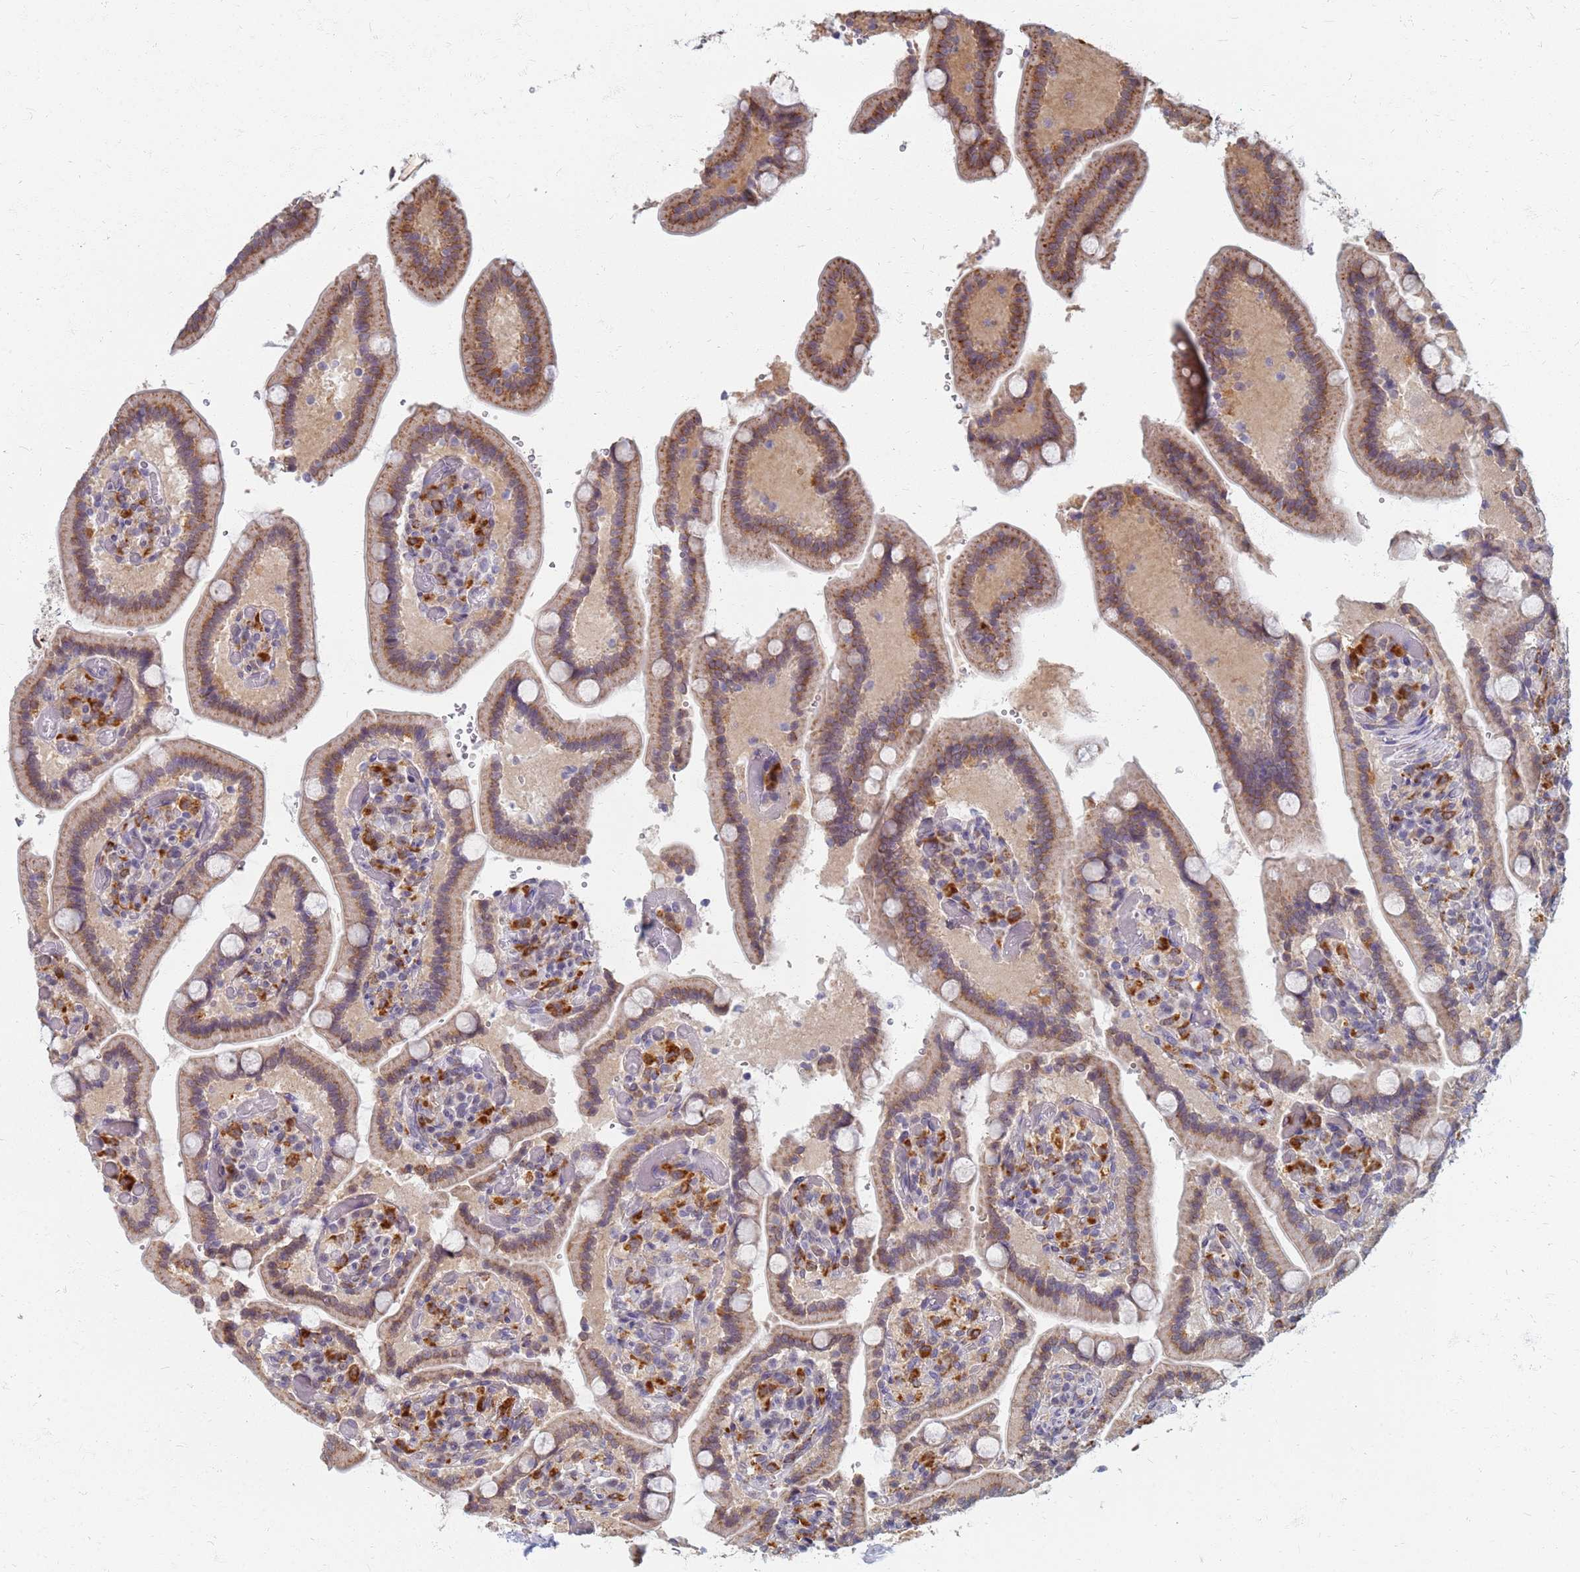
{"staining": {"intensity": "moderate", "quantity": "25%-75%", "location": "cytoplasmic/membranous"}, "tissue": "duodenum", "cell_type": "Glandular cells", "image_type": "normal", "snomed": [{"axis": "morphology", "description": "Normal tissue, NOS"}, {"axis": "topography", "description": "Duodenum"}], "caption": "Brown immunohistochemical staining in normal duodenum exhibits moderate cytoplasmic/membranous expression in about 25%-75% of glandular cells. The protein is shown in brown color, while the nuclei are stained blue.", "gene": "ATP6V1E1", "patient": {"sex": "female", "age": 62}}